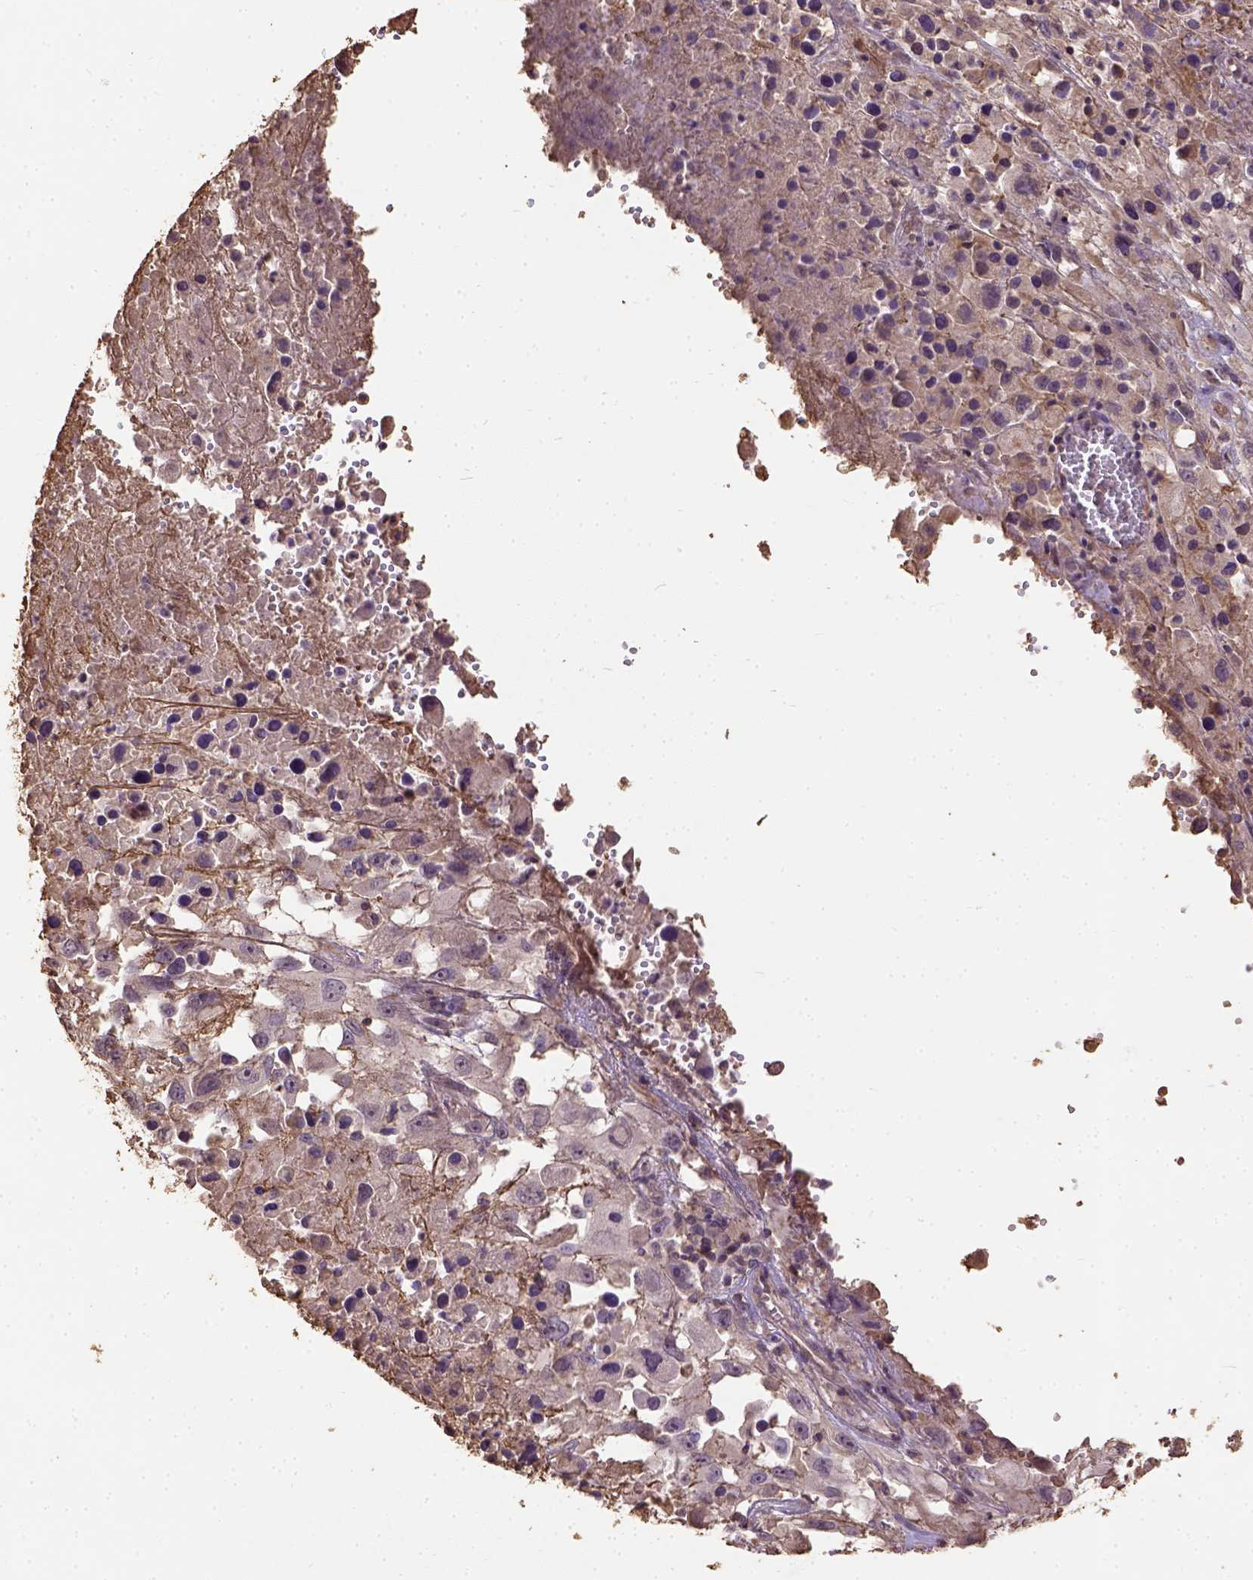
{"staining": {"intensity": "weak", "quantity": ">75%", "location": "cytoplasmic/membranous"}, "tissue": "melanoma", "cell_type": "Tumor cells", "image_type": "cancer", "snomed": [{"axis": "morphology", "description": "Malignant melanoma, Metastatic site"}, {"axis": "topography", "description": "Soft tissue"}], "caption": "Malignant melanoma (metastatic site) tissue displays weak cytoplasmic/membranous expression in about >75% of tumor cells, visualized by immunohistochemistry.", "gene": "ATP1B3", "patient": {"sex": "male", "age": 50}}